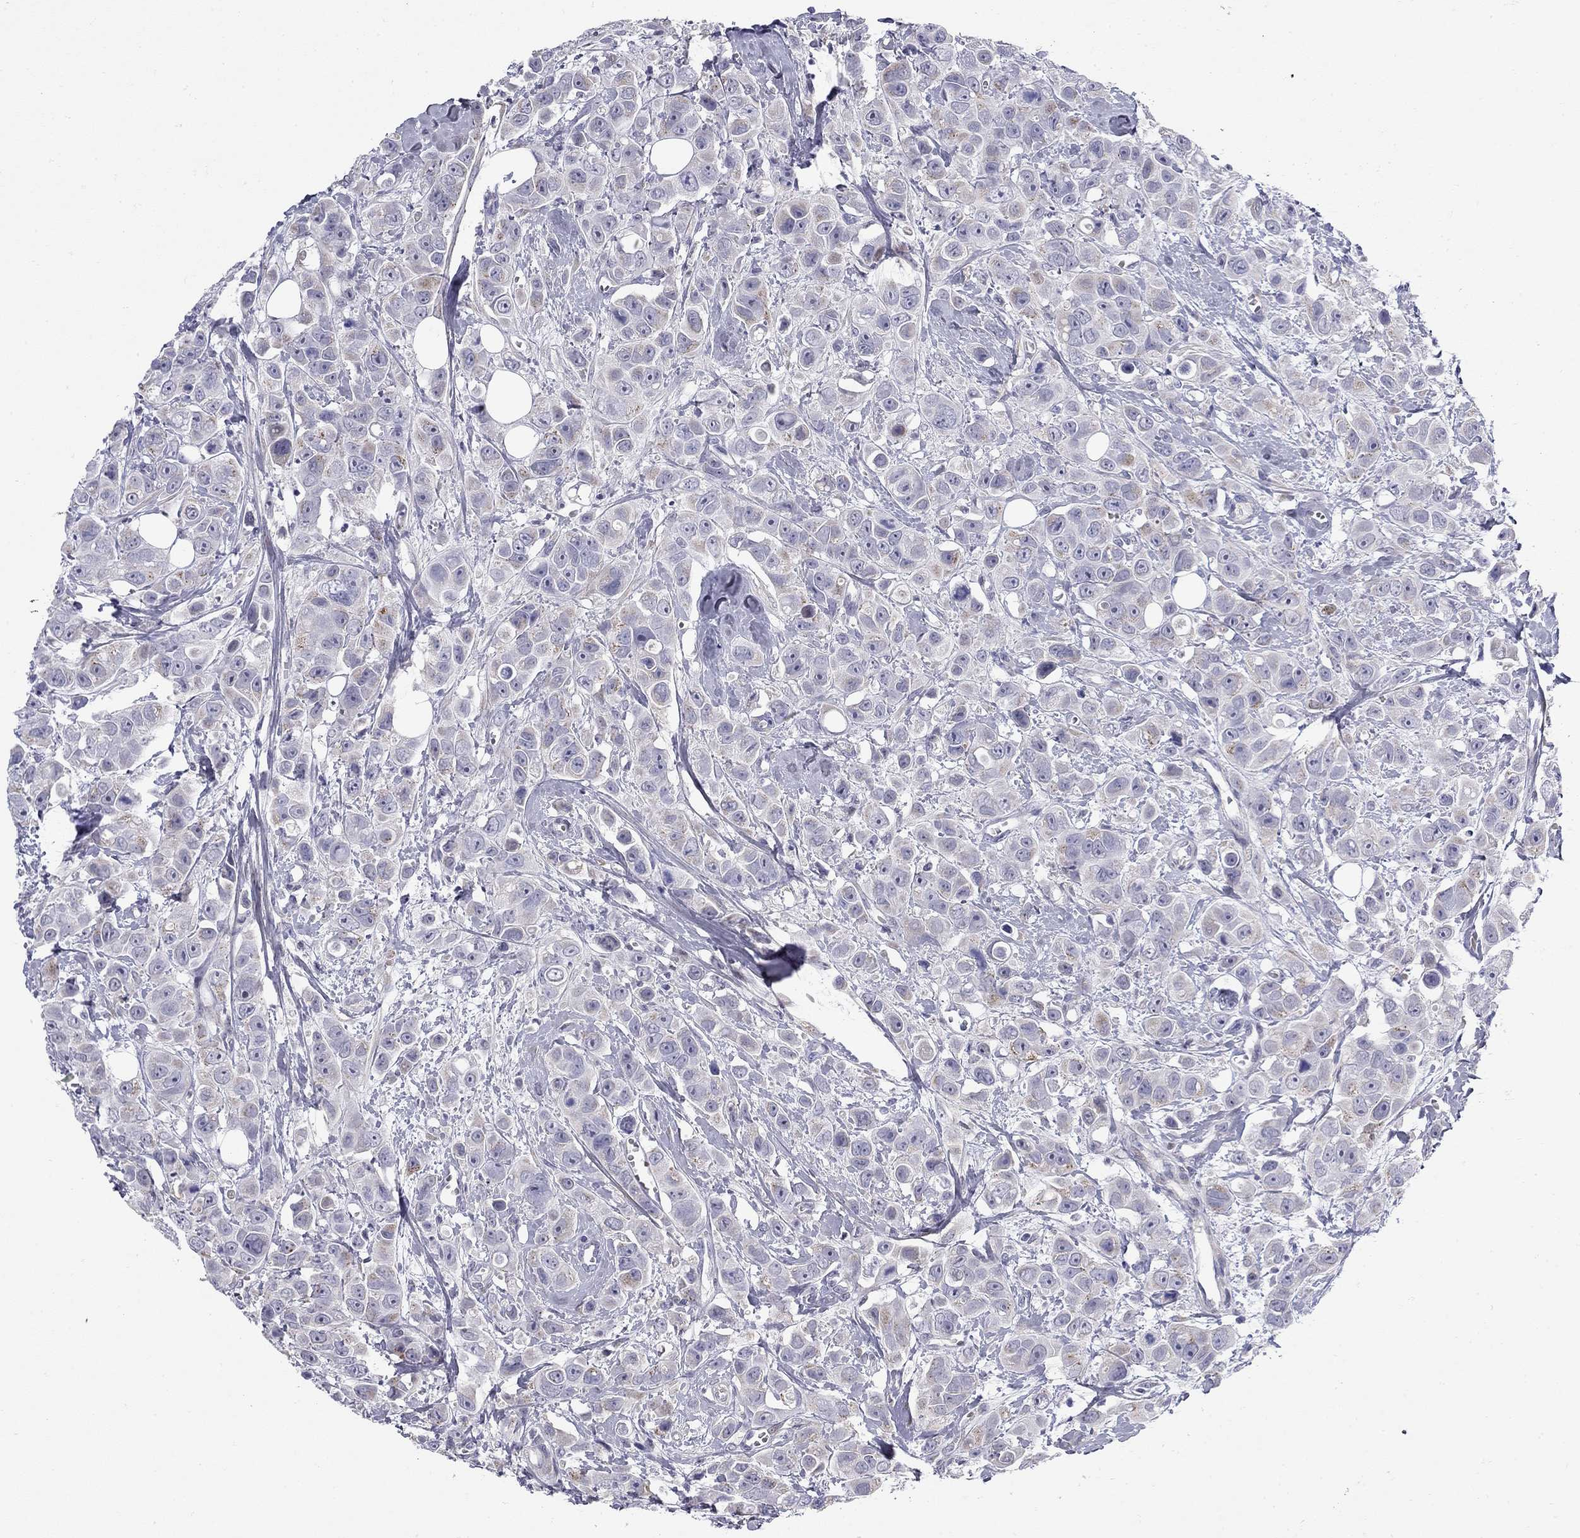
{"staining": {"intensity": "weak", "quantity": "<25%", "location": "cytoplasmic/membranous"}, "tissue": "breast cancer", "cell_type": "Tumor cells", "image_type": "cancer", "snomed": [{"axis": "morphology", "description": "Duct carcinoma"}, {"axis": "topography", "description": "Breast"}], "caption": "A high-resolution photomicrograph shows immunohistochemistry (IHC) staining of breast cancer, which exhibits no significant staining in tumor cells.", "gene": "C8orf88", "patient": {"sex": "female", "age": 35}}